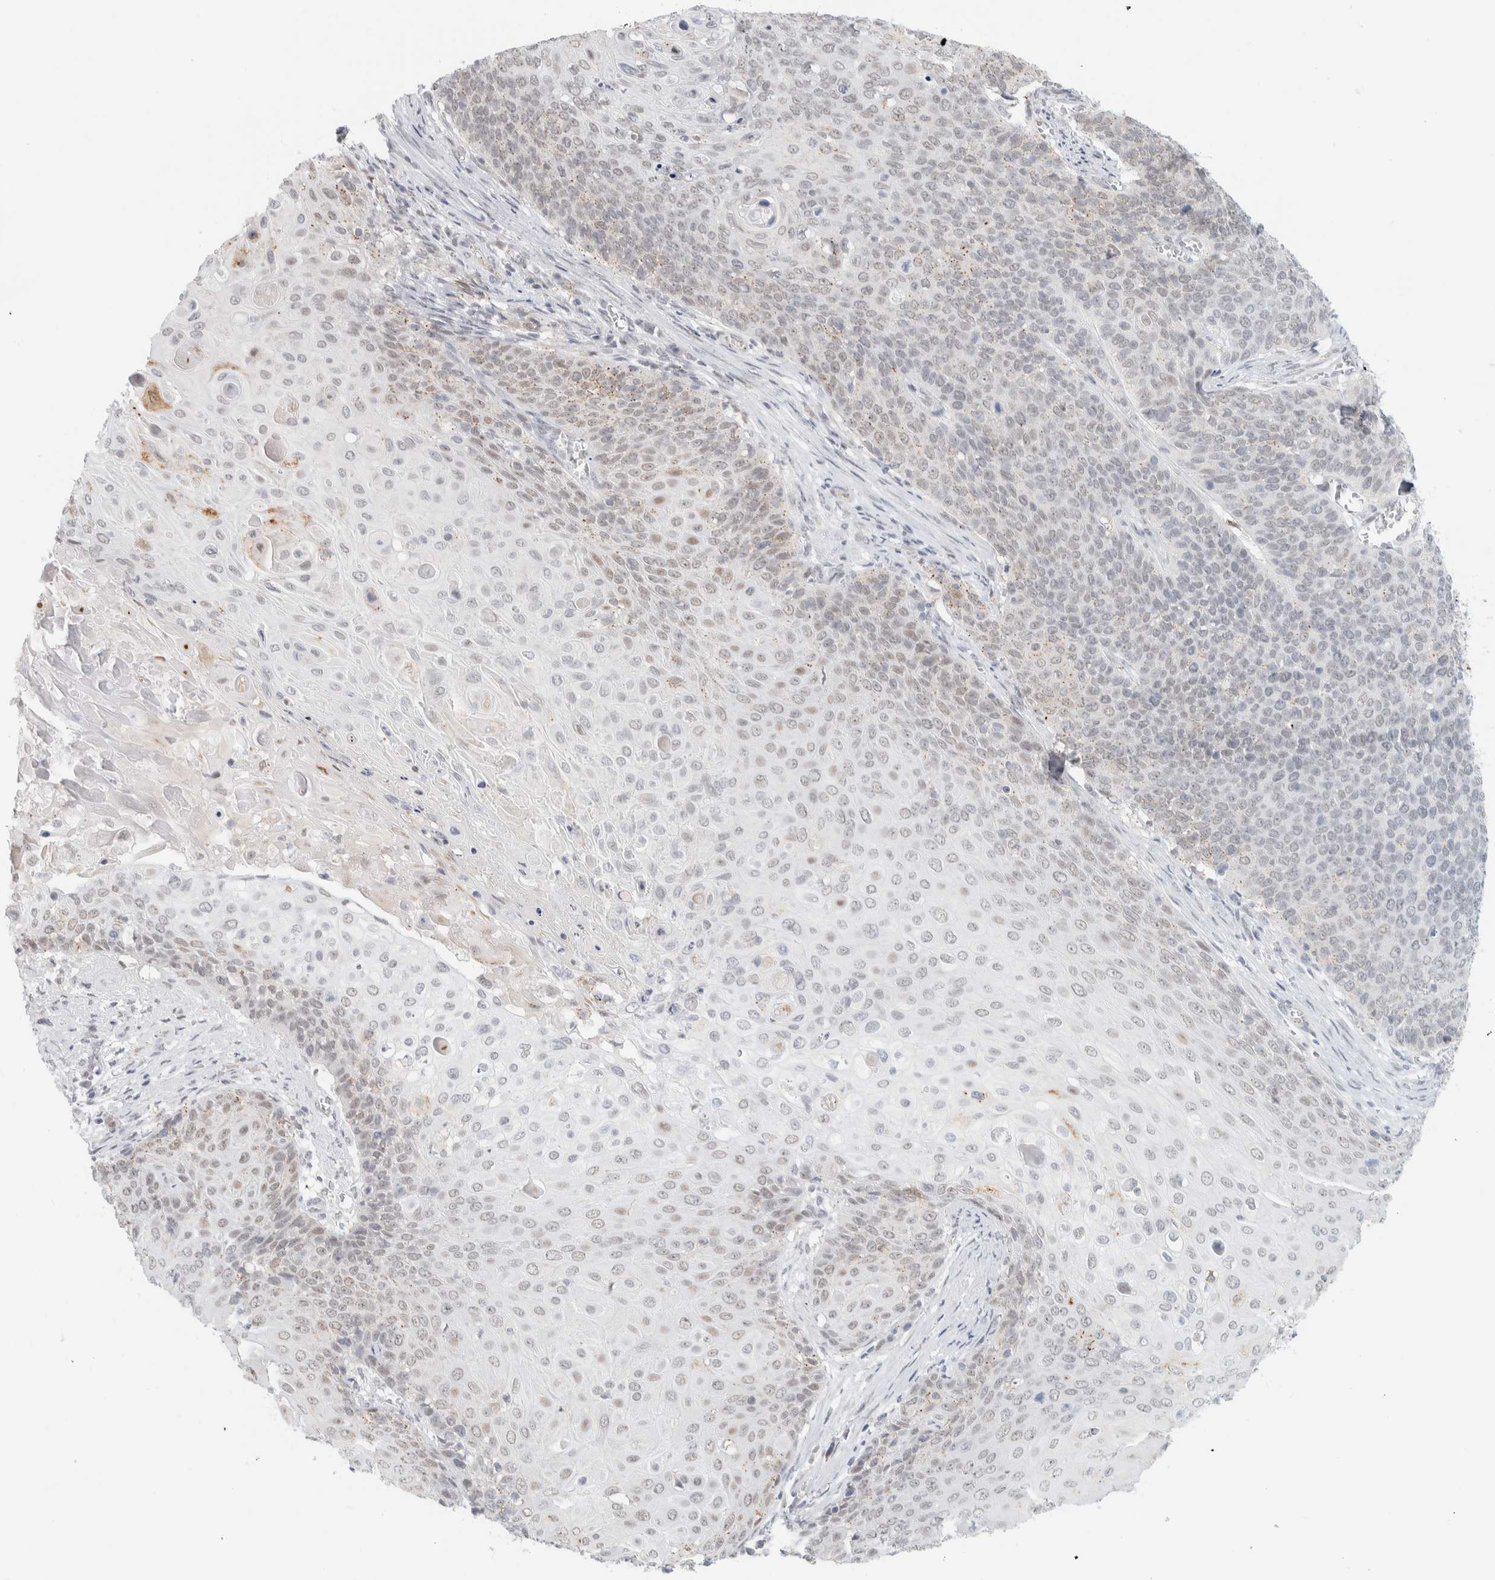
{"staining": {"intensity": "weak", "quantity": "<25%", "location": "cytoplasmic/membranous"}, "tissue": "cervical cancer", "cell_type": "Tumor cells", "image_type": "cancer", "snomed": [{"axis": "morphology", "description": "Squamous cell carcinoma, NOS"}, {"axis": "topography", "description": "Cervix"}], "caption": "Squamous cell carcinoma (cervical) was stained to show a protein in brown. There is no significant positivity in tumor cells.", "gene": "CDH17", "patient": {"sex": "female", "age": 39}}